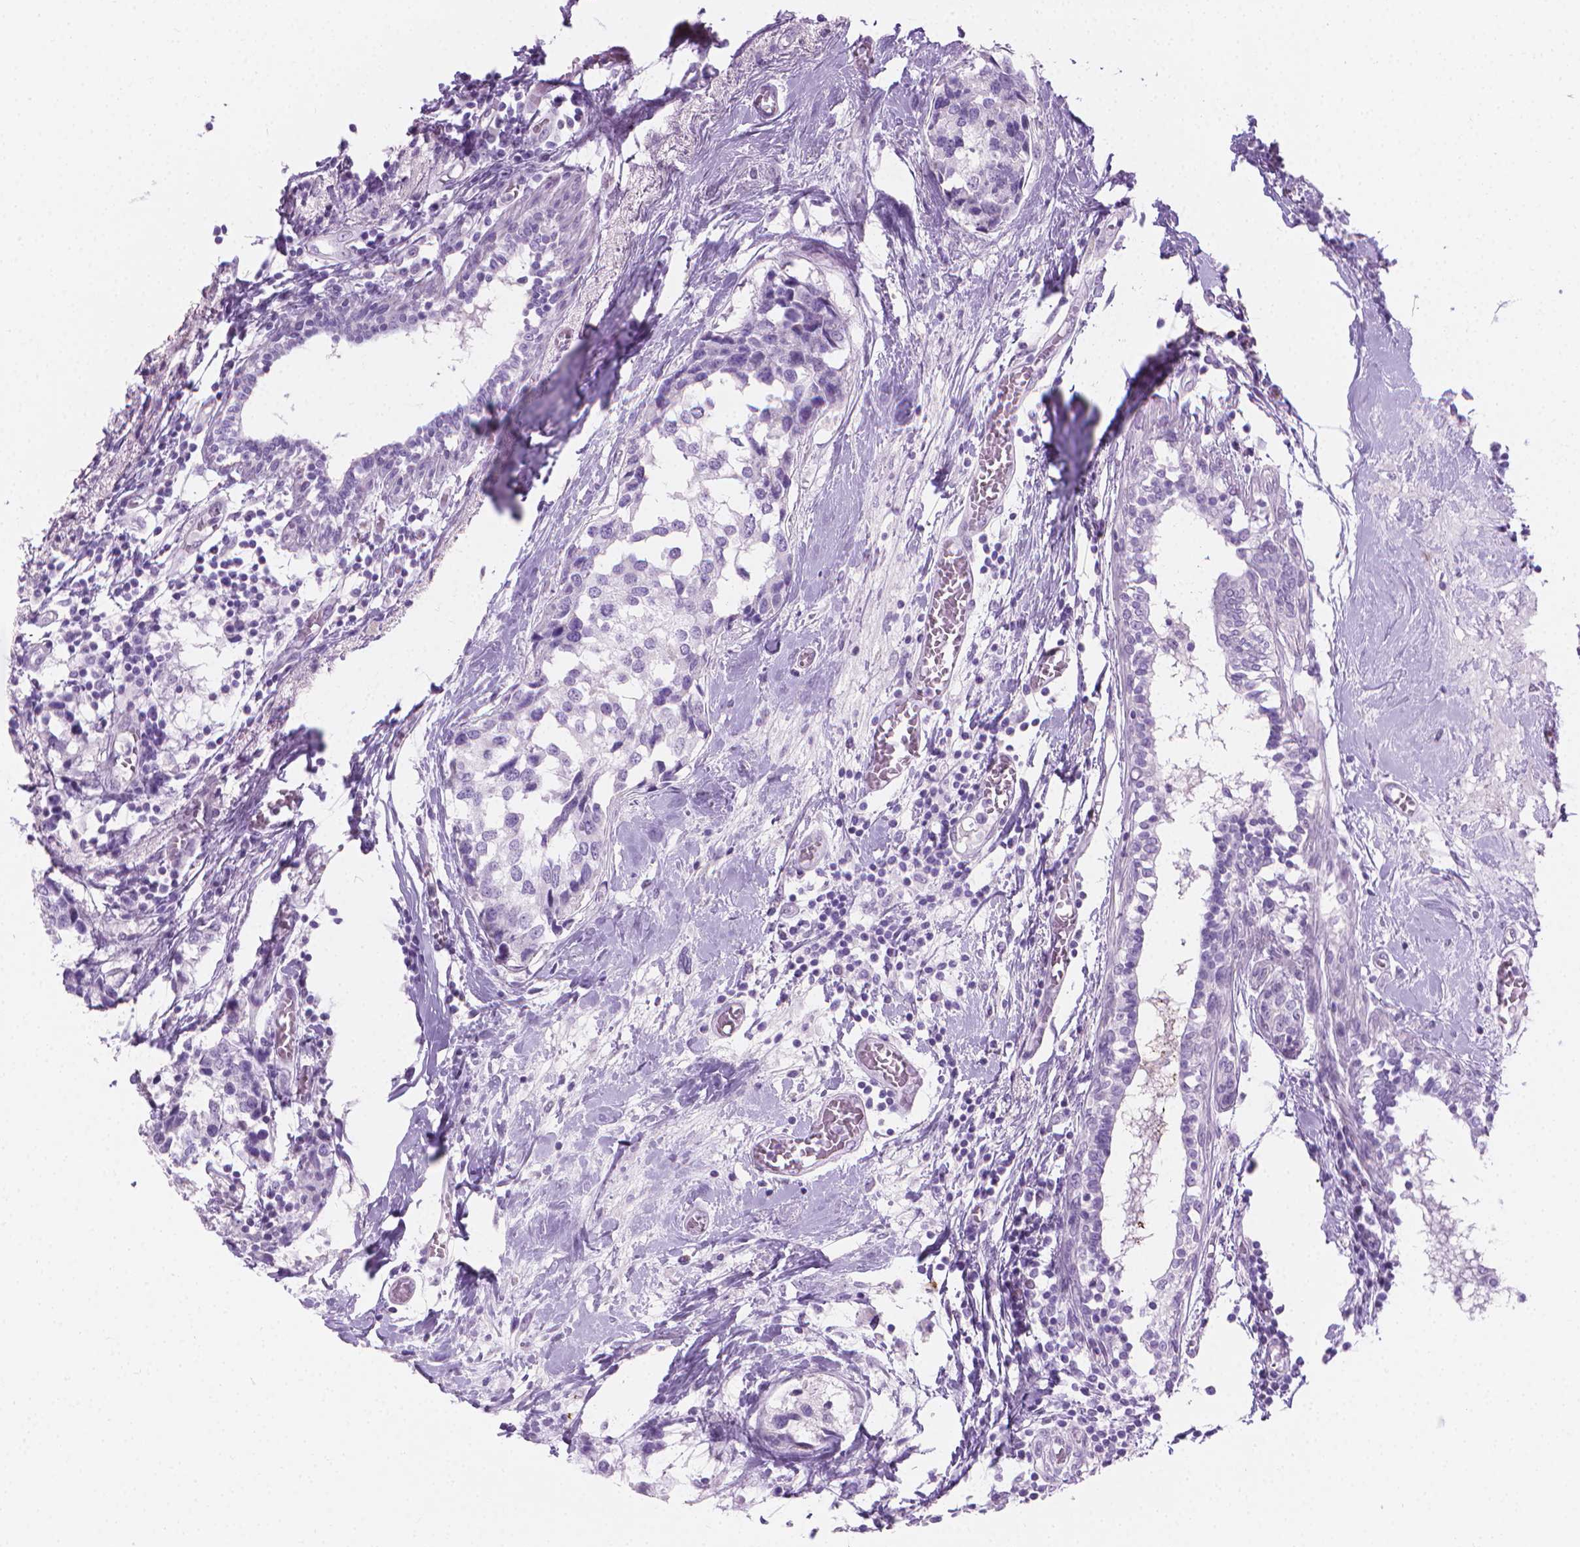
{"staining": {"intensity": "negative", "quantity": "none", "location": "none"}, "tissue": "breast cancer", "cell_type": "Tumor cells", "image_type": "cancer", "snomed": [{"axis": "morphology", "description": "Lobular carcinoma"}, {"axis": "topography", "description": "Breast"}], "caption": "Tumor cells are negative for protein expression in human breast cancer (lobular carcinoma). Brightfield microscopy of IHC stained with DAB (brown) and hematoxylin (blue), captured at high magnification.", "gene": "CFAP52", "patient": {"sex": "female", "age": 59}}